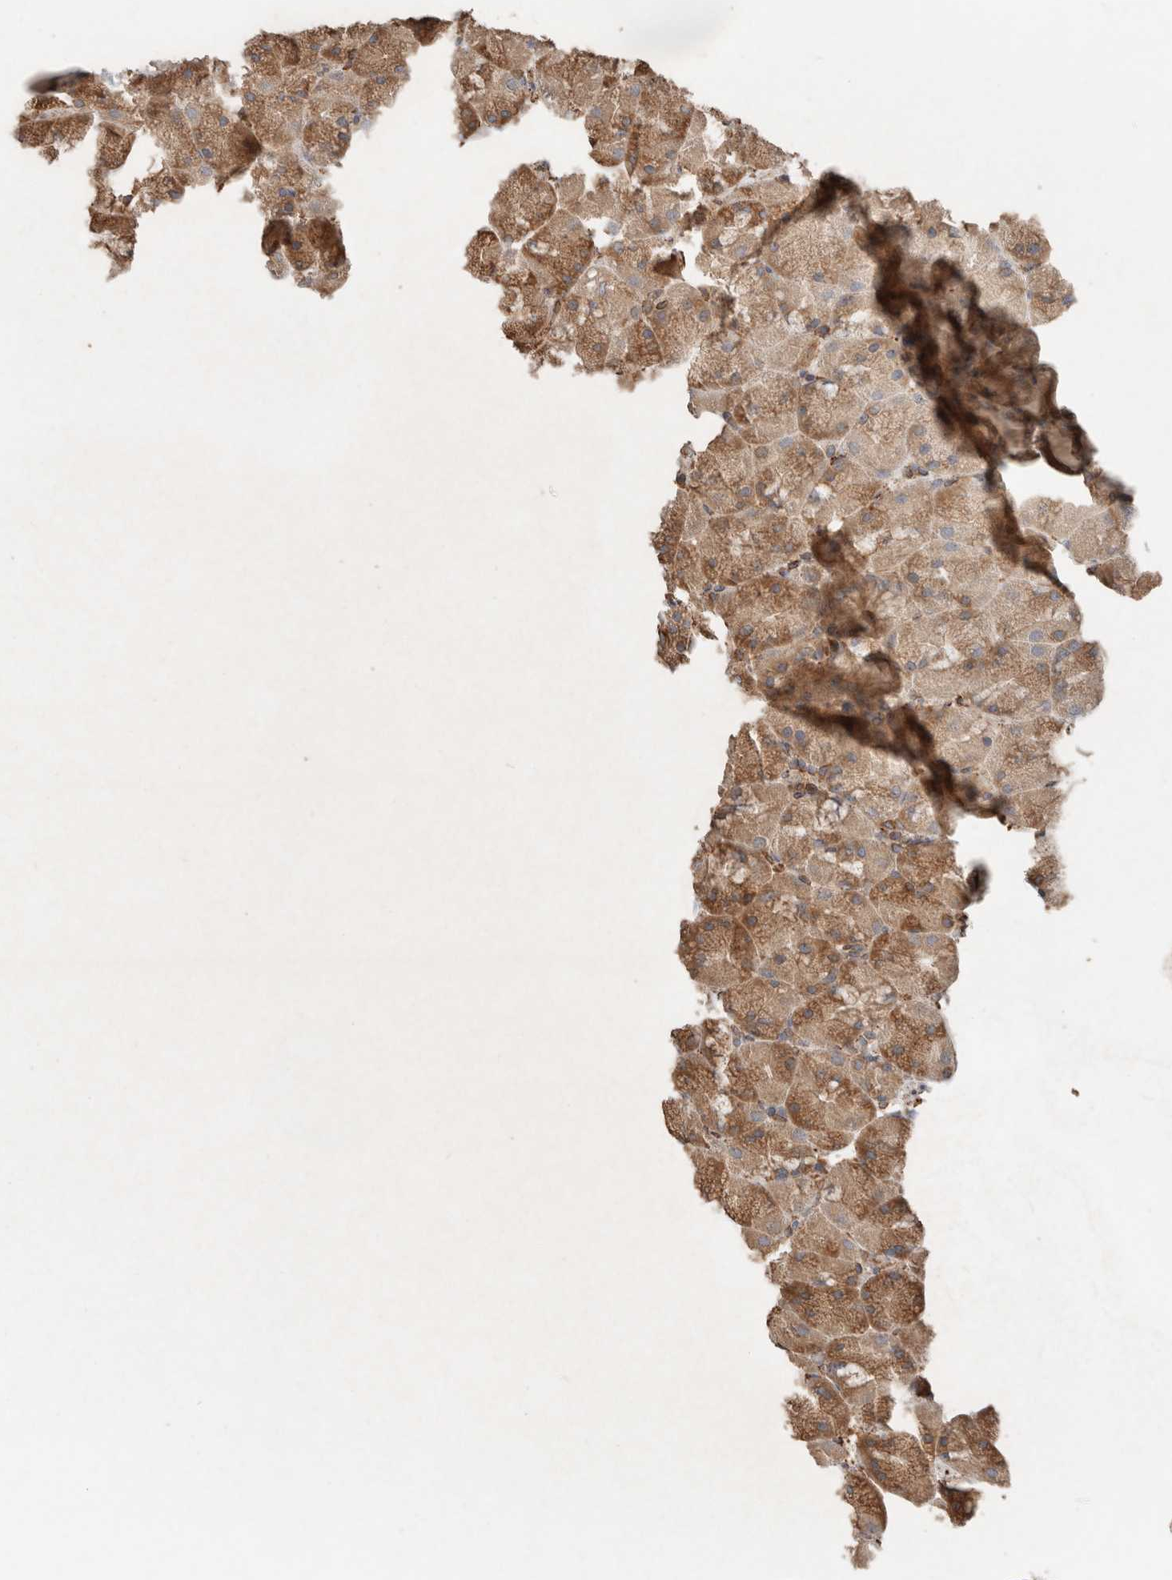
{"staining": {"intensity": "weak", "quantity": ">75%", "location": "cytoplasmic/membranous"}, "tissue": "stomach", "cell_type": "Glandular cells", "image_type": "normal", "snomed": [{"axis": "morphology", "description": "Normal tissue, NOS"}, {"axis": "topography", "description": "Stomach, upper"}, {"axis": "topography", "description": "Stomach"}], "caption": "Weak cytoplasmic/membranous expression is identified in about >75% of glandular cells in benign stomach.", "gene": "ERAP2", "patient": {"sex": "male", "age": 48}}